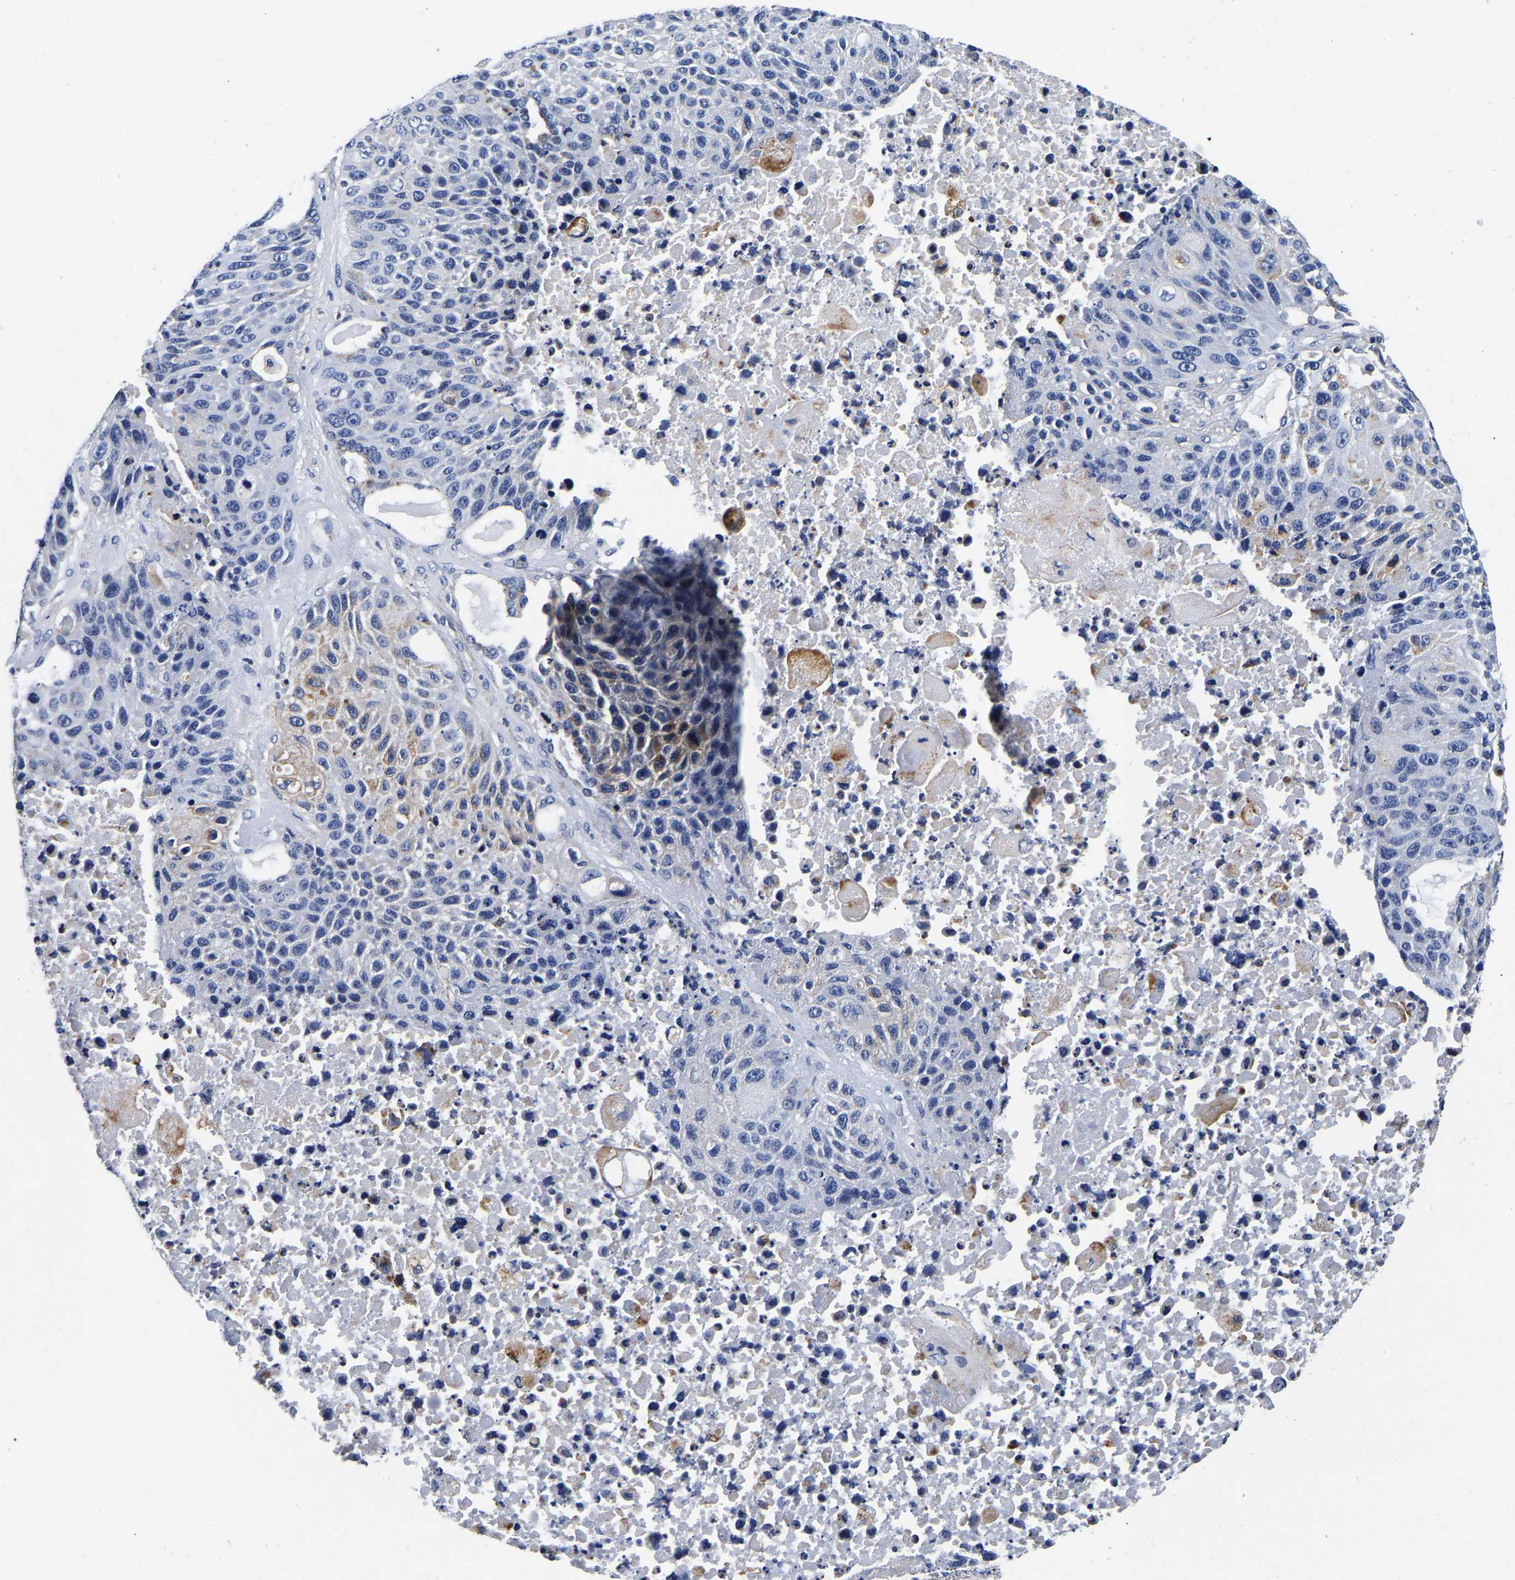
{"staining": {"intensity": "negative", "quantity": "none", "location": "none"}, "tissue": "lung cancer", "cell_type": "Tumor cells", "image_type": "cancer", "snomed": [{"axis": "morphology", "description": "Squamous cell carcinoma, NOS"}, {"axis": "topography", "description": "Lung"}], "caption": "Immunohistochemical staining of human lung cancer (squamous cell carcinoma) demonstrates no significant staining in tumor cells.", "gene": "GRN", "patient": {"sex": "male", "age": 61}}